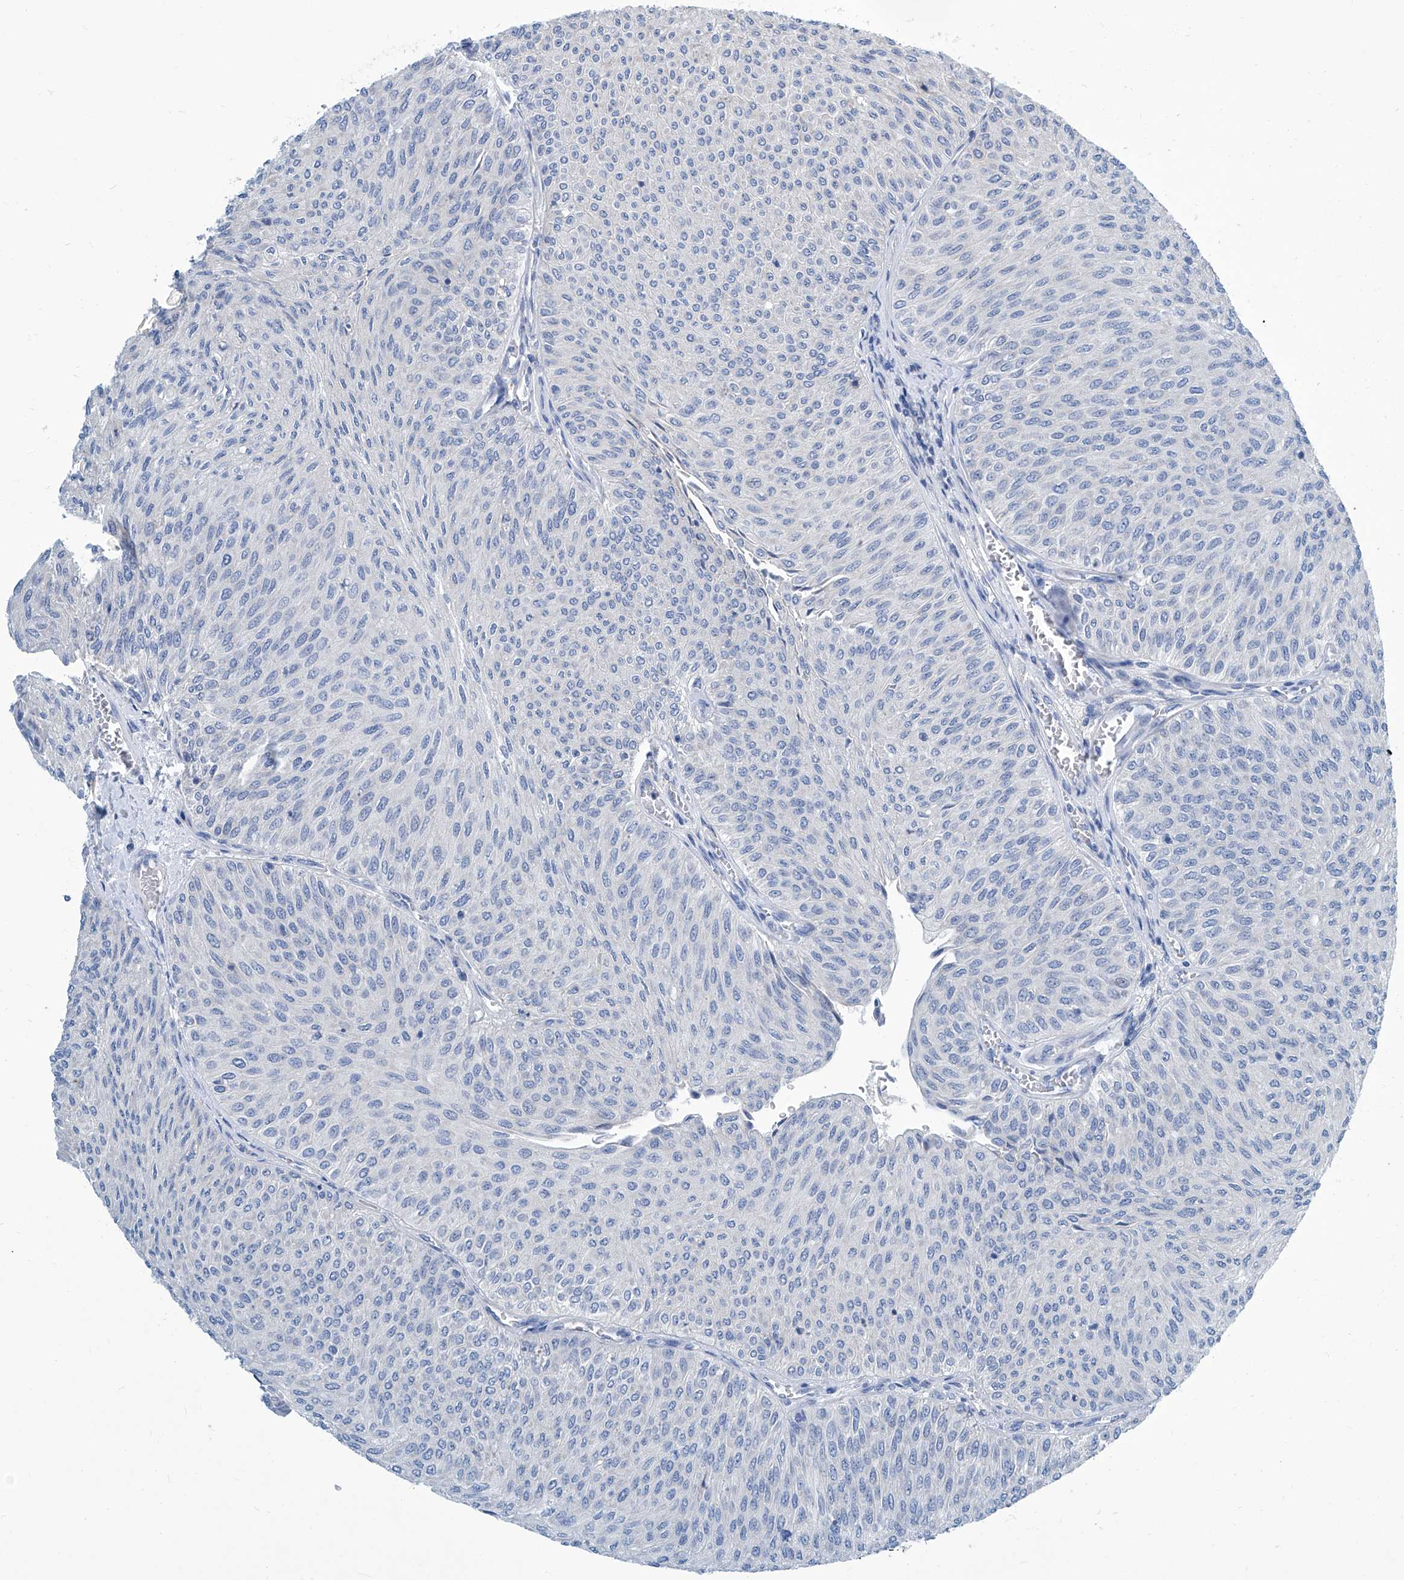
{"staining": {"intensity": "negative", "quantity": "none", "location": "none"}, "tissue": "urothelial cancer", "cell_type": "Tumor cells", "image_type": "cancer", "snomed": [{"axis": "morphology", "description": "Urothelial carcinoma, Low grade"}, {"axis": "topography", "description": "Urinary bladder"}], "caption": "Immunohistochemical staining of human low-grade urothelial carcinoma displays no significant positivity in tumor cells.", "gene": "ZNF519", "patient": {"sex": "male", "age": 78}}